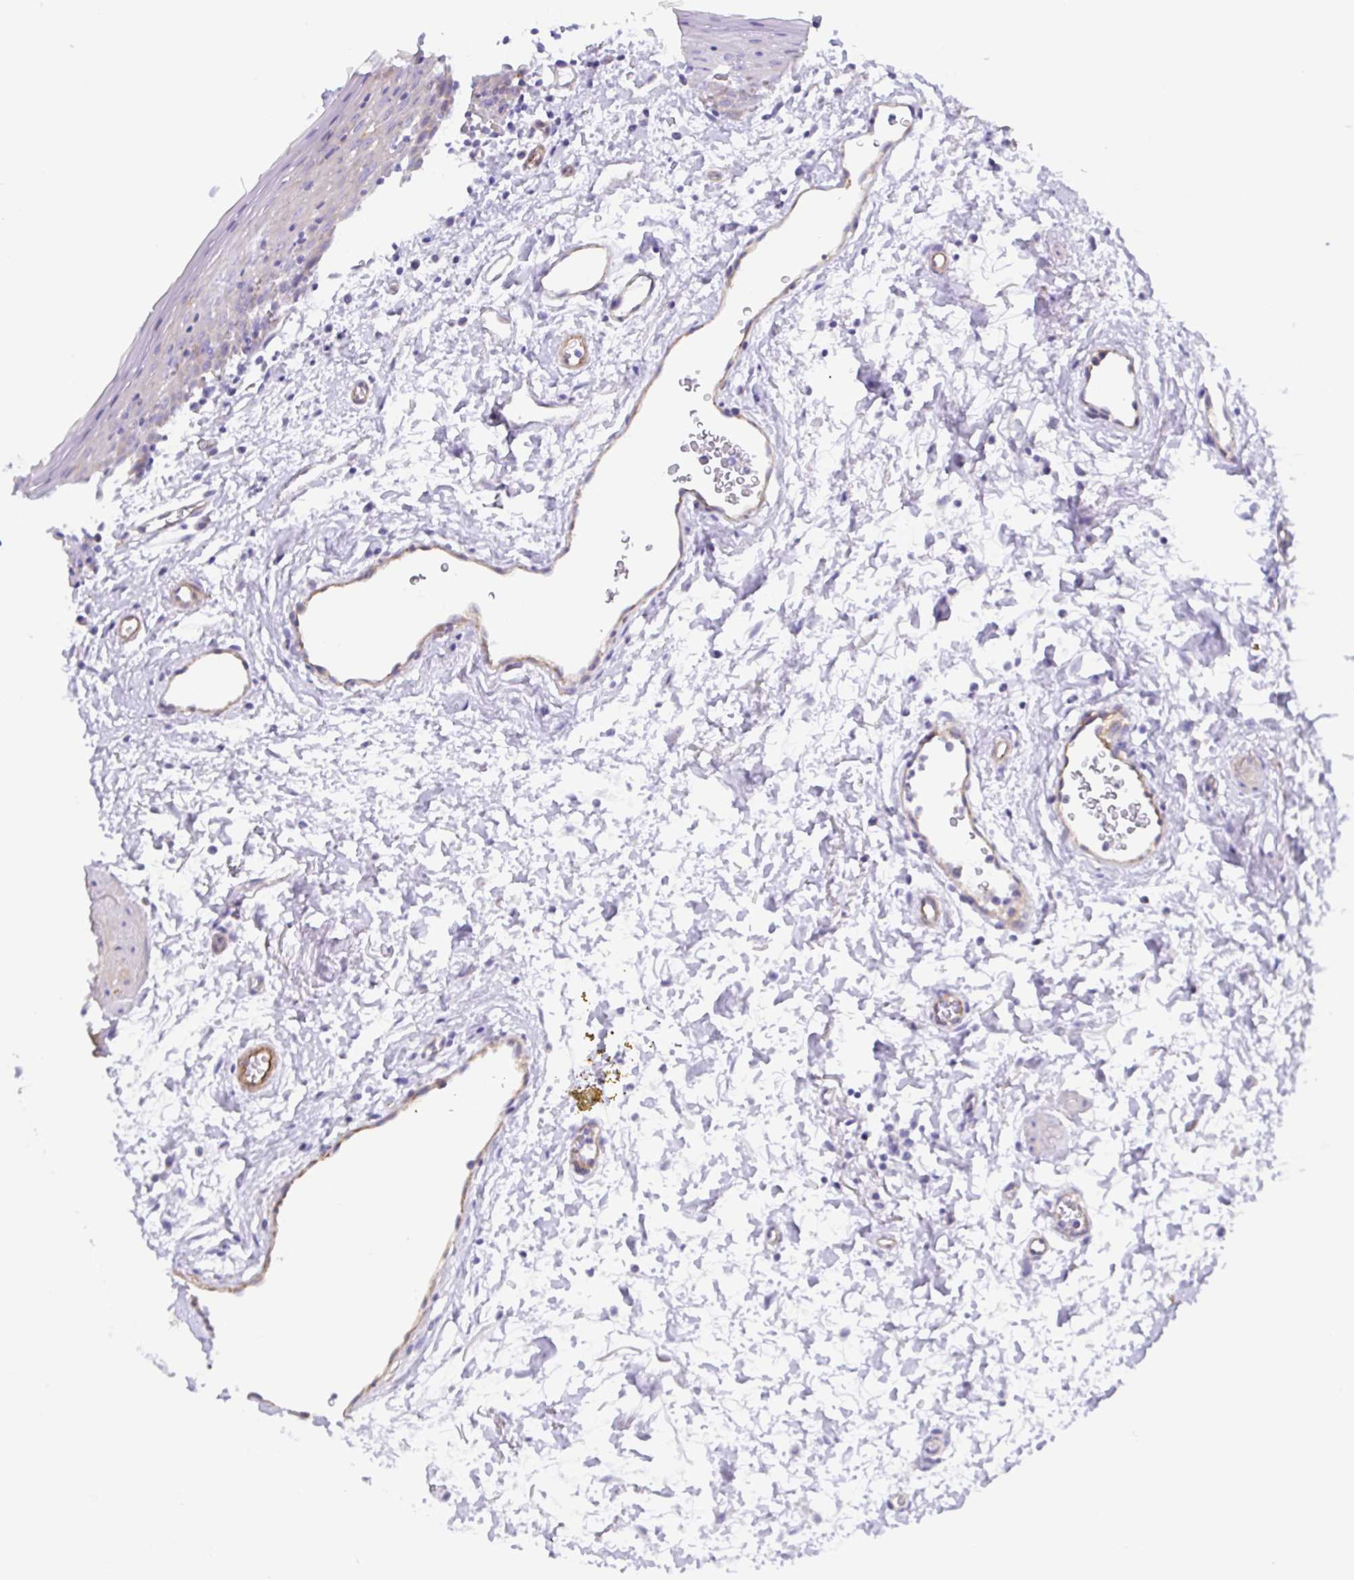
{"staining": {"intensity": "negative", "quantity": "none", "location": "none"}, "tissue": "oral mucosa", "cell_type": "Squamous epithelial cells", "image_type": "normal", "snomed": [{"axis": "morphology", "description": "Normal tissue, NOS"}, {"axis": "topography", "description": "Oral tissue"}], "caption": "Oral mucosa stained for a protein using immunohistochemistry exhibits no positivity squamous epithelial cells.", "gene": "TRAM2", "patient": {"sex": "male", "age": 66}}